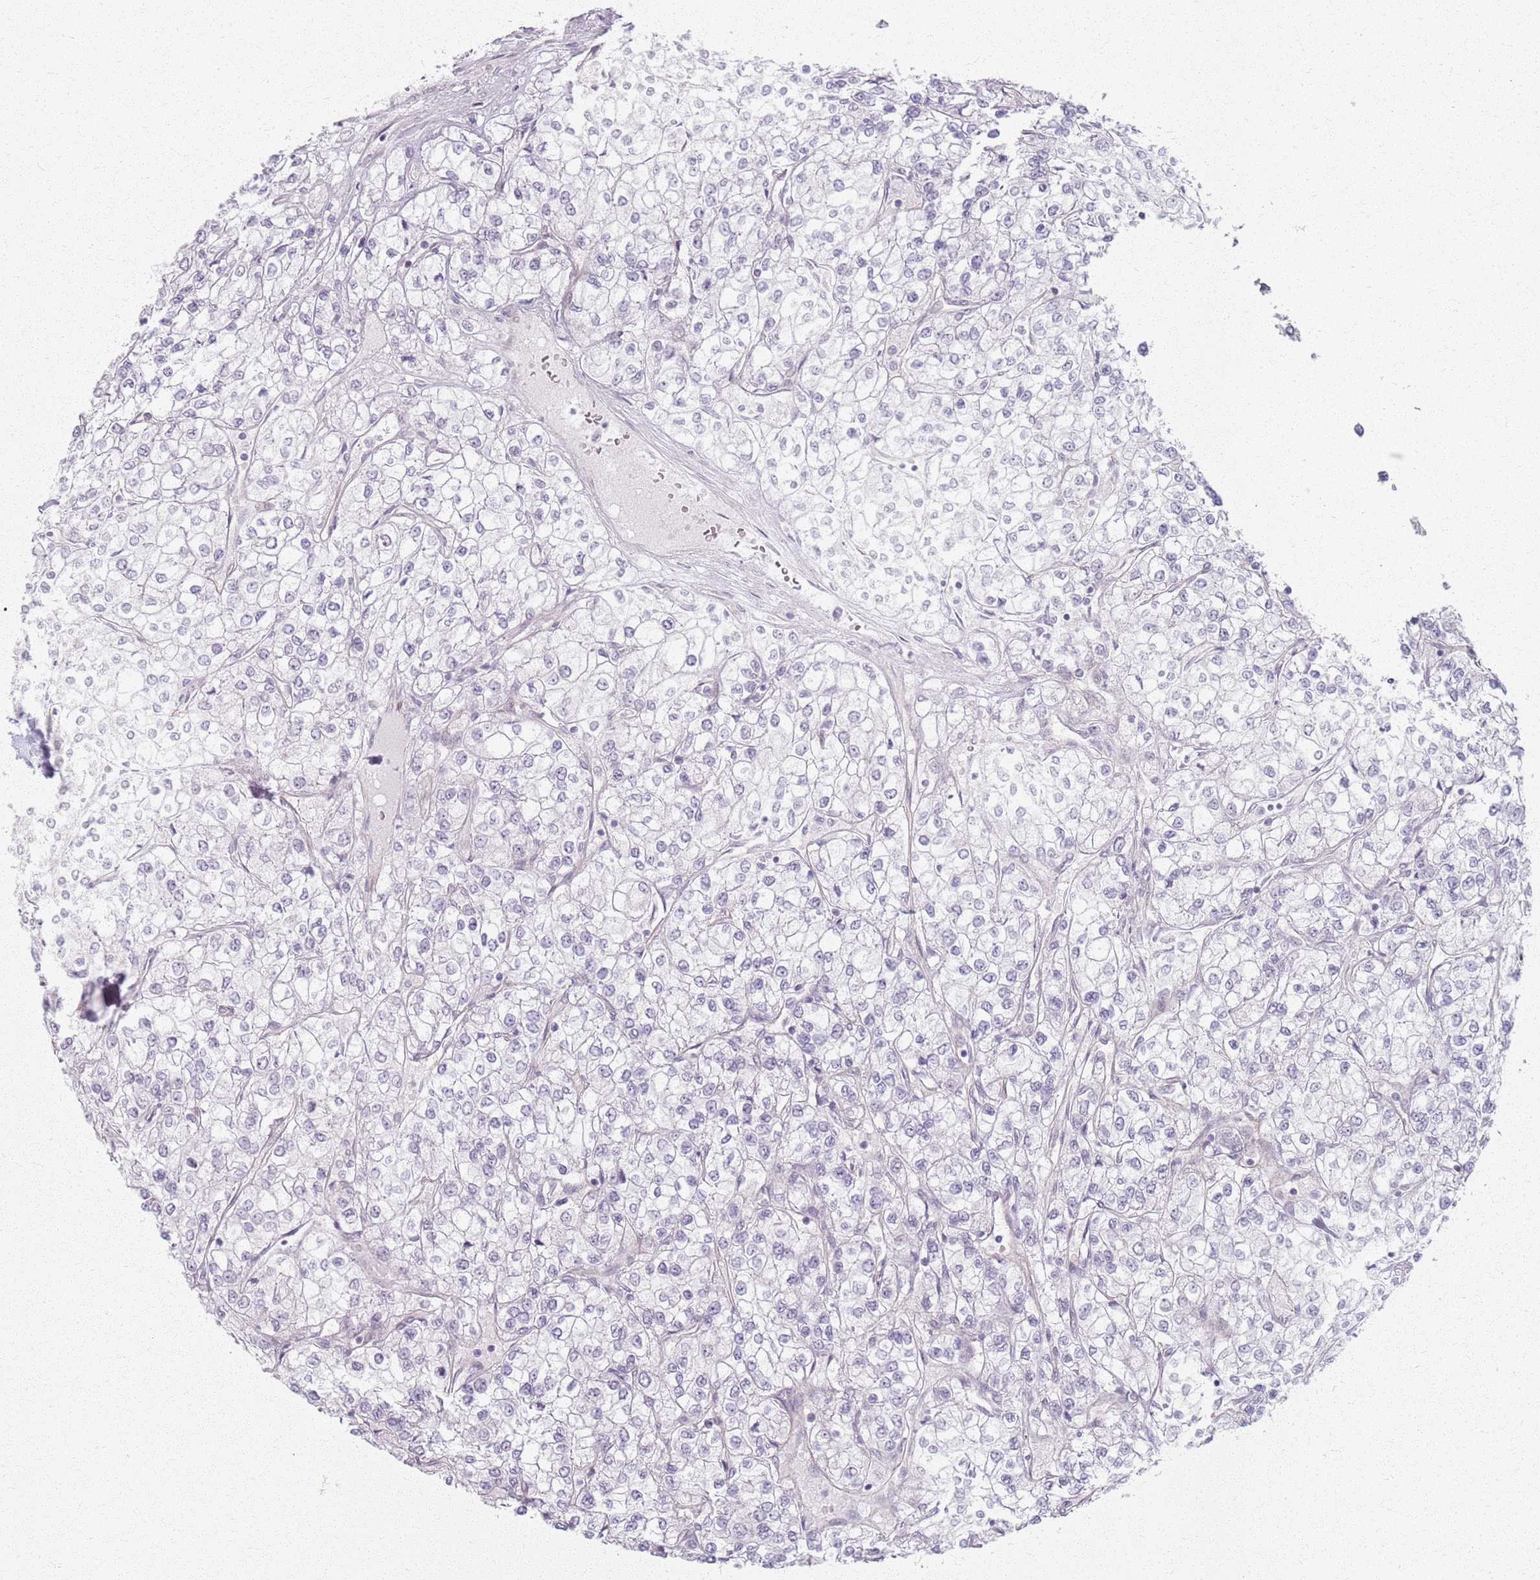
{"staining": {"intensity": "negative", "quantity": "none", "location": "none"}, "tissue": "renal cancer", "cell_type": "Tumor cells", "image_type": "cancer", "snomed": [{"axis": "morphology", "description": "Adenocarcinoma, NOS"}, {"axis": "topography", "description": "Kidney"}], "caption": "Tumor cells show no significant staining in renal cancer (adenocarcinoma). (Brightfield microscopy of DAB (3,3'-diaminobenzidine) immunohistochemistry (IHC) at high magnification).", "gene": "KCNA5", "patient": {"sex": "male", "age": 80}}